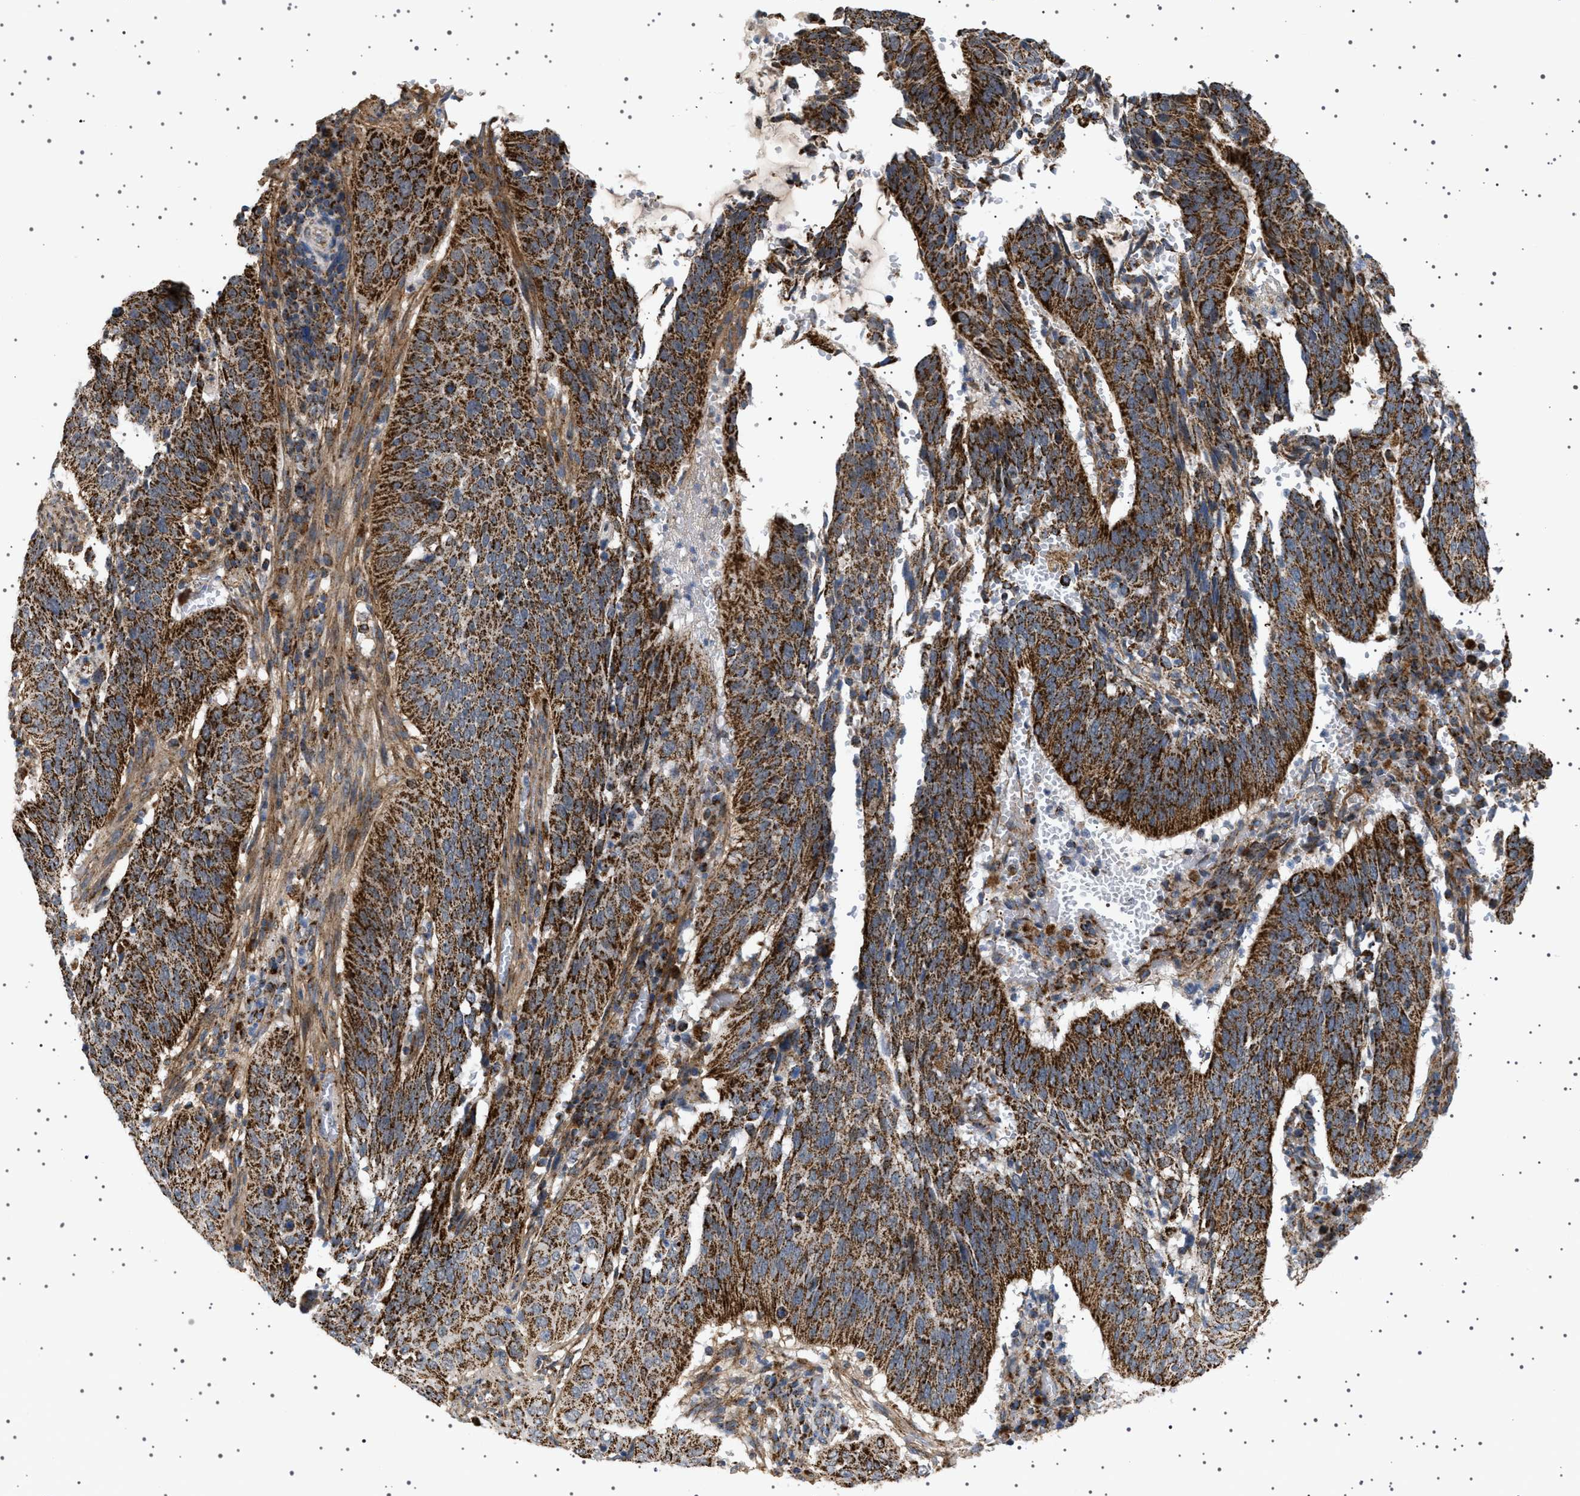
{"staining": {"intensity": "strong", "quantity": ">75%", "location": "cytoplasmic/membranous"}, "tissue": "cervical cancer", "cell_type": "Tumor cells", "image_type": "cancer", "snomed": [{"axis": "morphology", "description": "Normal tissue, NOS"}, {"axis": "morphology", "description": "Squamous cell carcinoma, NOS"}, {"axis": "topography", "description": "Cervix"}], "caption": "Immunohistochemistry micrograph of neoplastic tissue: squamous cell carcinoma (cervical) stained using immunohistochemistry reveals high levels of strong protein expression localized specifically in the cytoplasmic/membranous of tumor cells, appearing as a cytoplasmic/membranous brown color.", "gene": "UBXN8", "patient": {"sex": "female", "age": 39}}